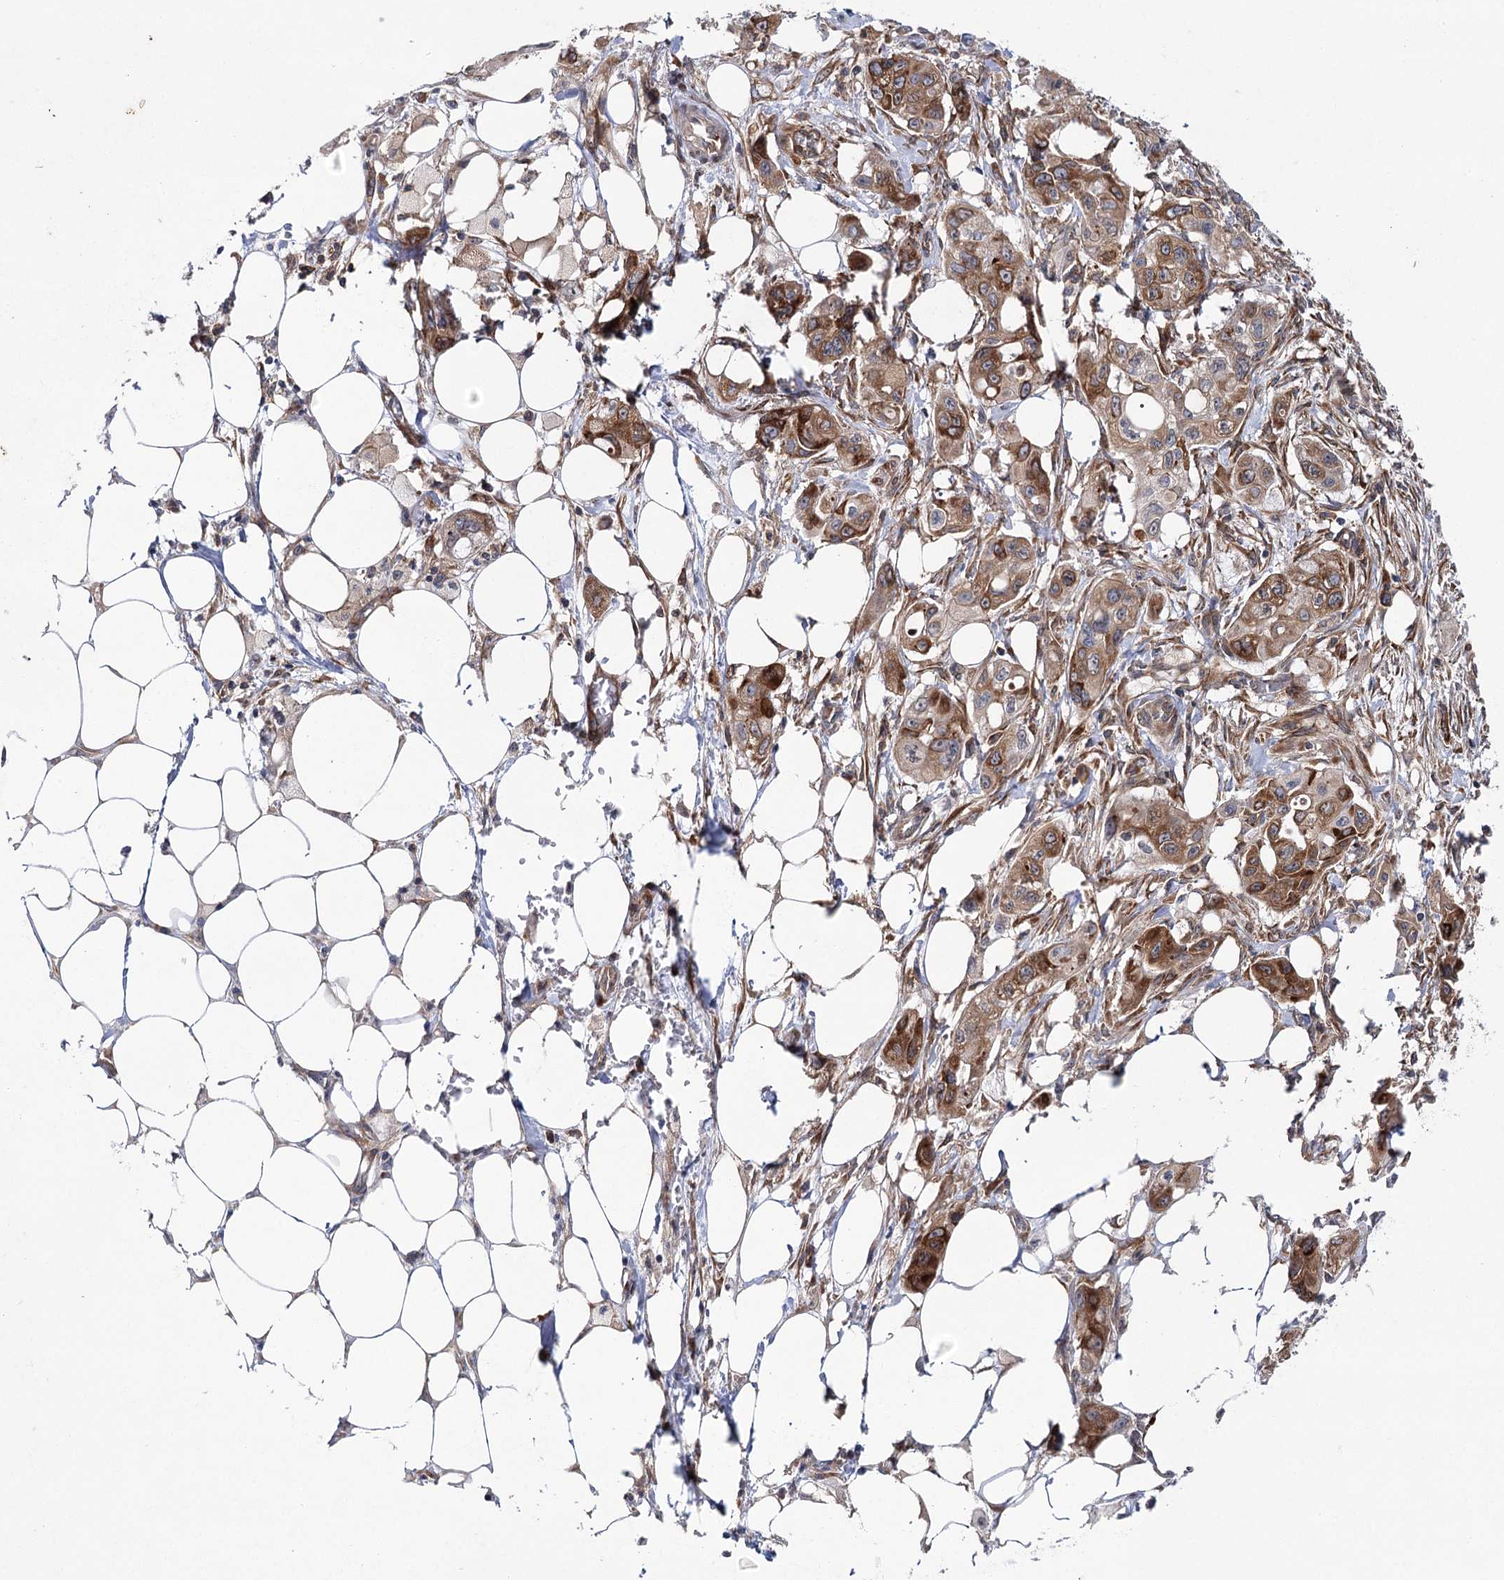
{"staining": {"intensity": "strong", "quantity": "25%-75%", "location": "cytoplasmic/membranous"}, "tissue": "pancreatic cancer", "cell_type": "Tumor cells", "image_type": "cancer", "snomed": [{"axis": "morphology", "description": "Adenocarcinoma, NOS"}, {"axis": "topography", "description": "Pancreas"}], "caption": "Immunohistochemical staining of human adenocarcinoma (pancreatic) displays strong cytoplasmic/membranous protein staining in approximately 25%-75% of tumor cells.", "gene": "VWA2", "patient": {"sex": "male", "age": 75}}